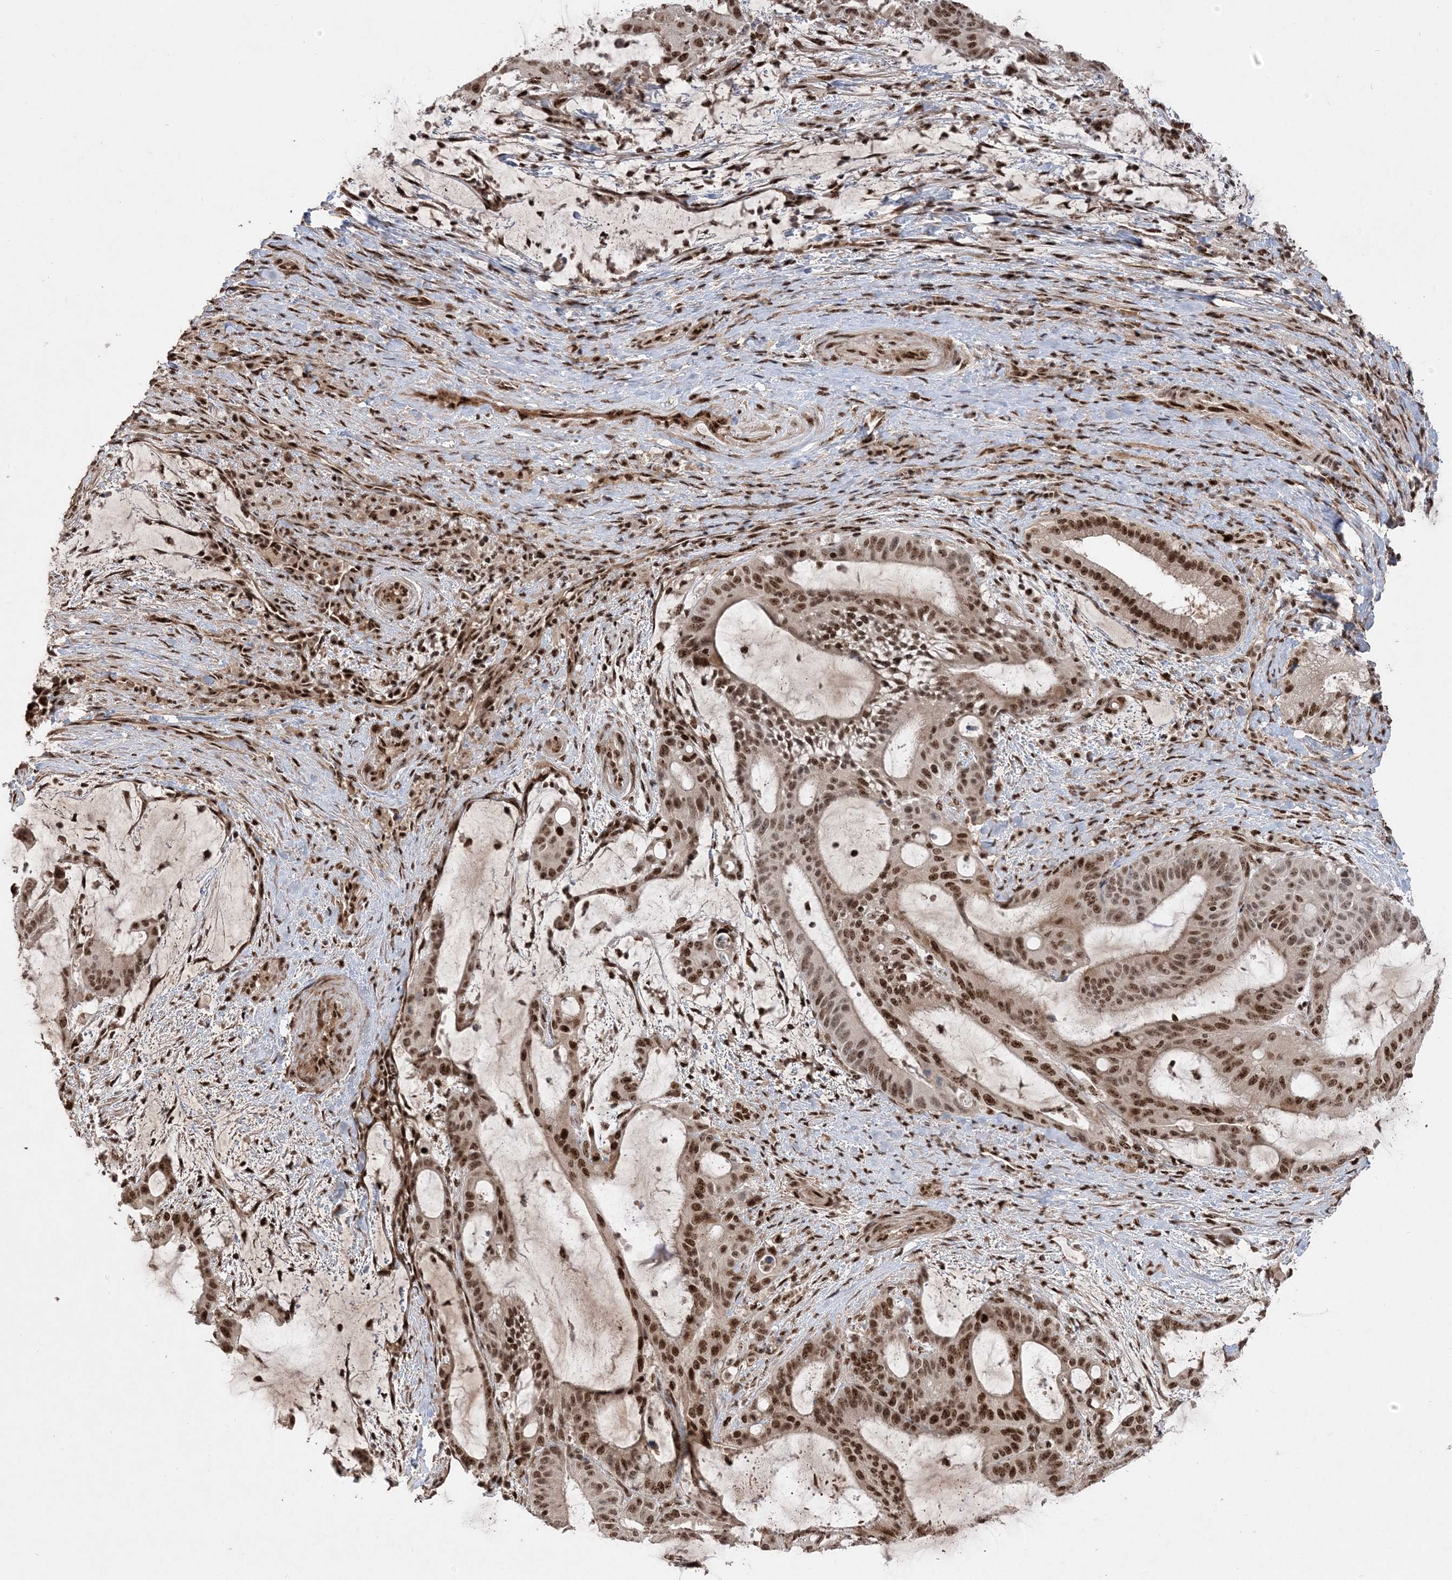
{"staining": {"intensity": "strong", "quantity": ">75%", "location": "nuclear"}, "tissue": "liver cancer", "cell_type": "Tumor cells", "image_type": "cancer", "snomed": [{"axis": "morphology", "description": "Normal tissue, NOS"}, {"axis": "morphology", "description": "Cholangiocarcinoma"}, {"axis": "topography", "description": "Liver"}, {"axis": "topography", "description": "Peripheral nerve tissue"}], "caption": "DAB immunohistochemical staining of human cholangiocarcinoma (liver) demonstrates strong nuclear protein expression in approximately >75% of tumor cells.", "gene": "RBM17", "patient": {"sex": "female", "age": 73}}